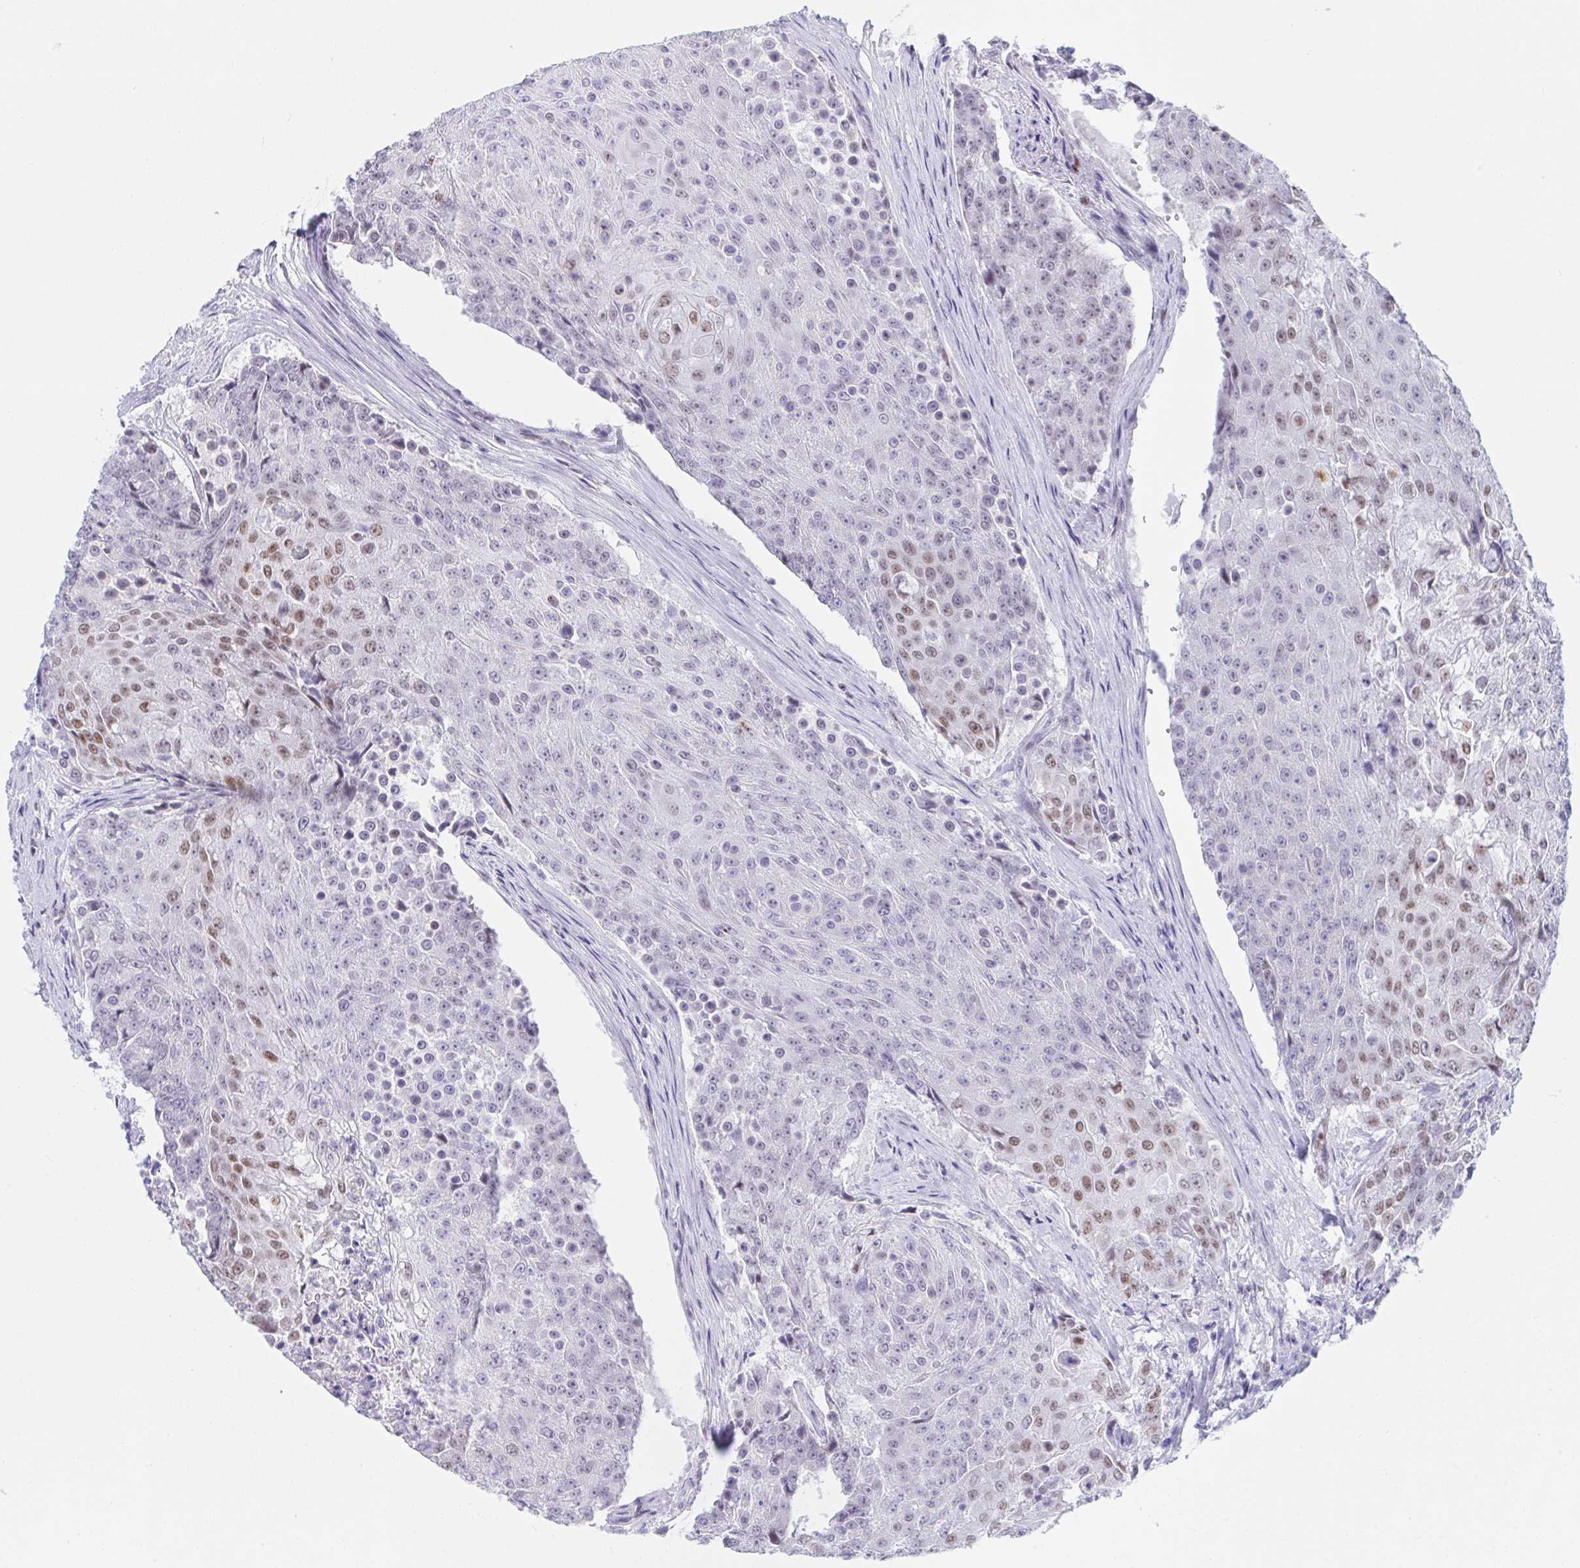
{"staining": {"intensity": "moderate", "quantity": "<25%", "location": "nuclear"}, "tissue": "urothelial cancer", "cell_type": "Tumor cells", "image_type": "cancer", "snomed": [{"axis": "morphology", "description": "Urothelial carcinoma, High grade"}, {"axis": "topography", "description": "Urinary bladder"}], "caption": "Urothelial carcinoma (high-grade) stained with a protein marker demonstrates moderate staining in tumor cells.", "gene": "IKZF2", "patient": {"sex": "female", "age": 63}}